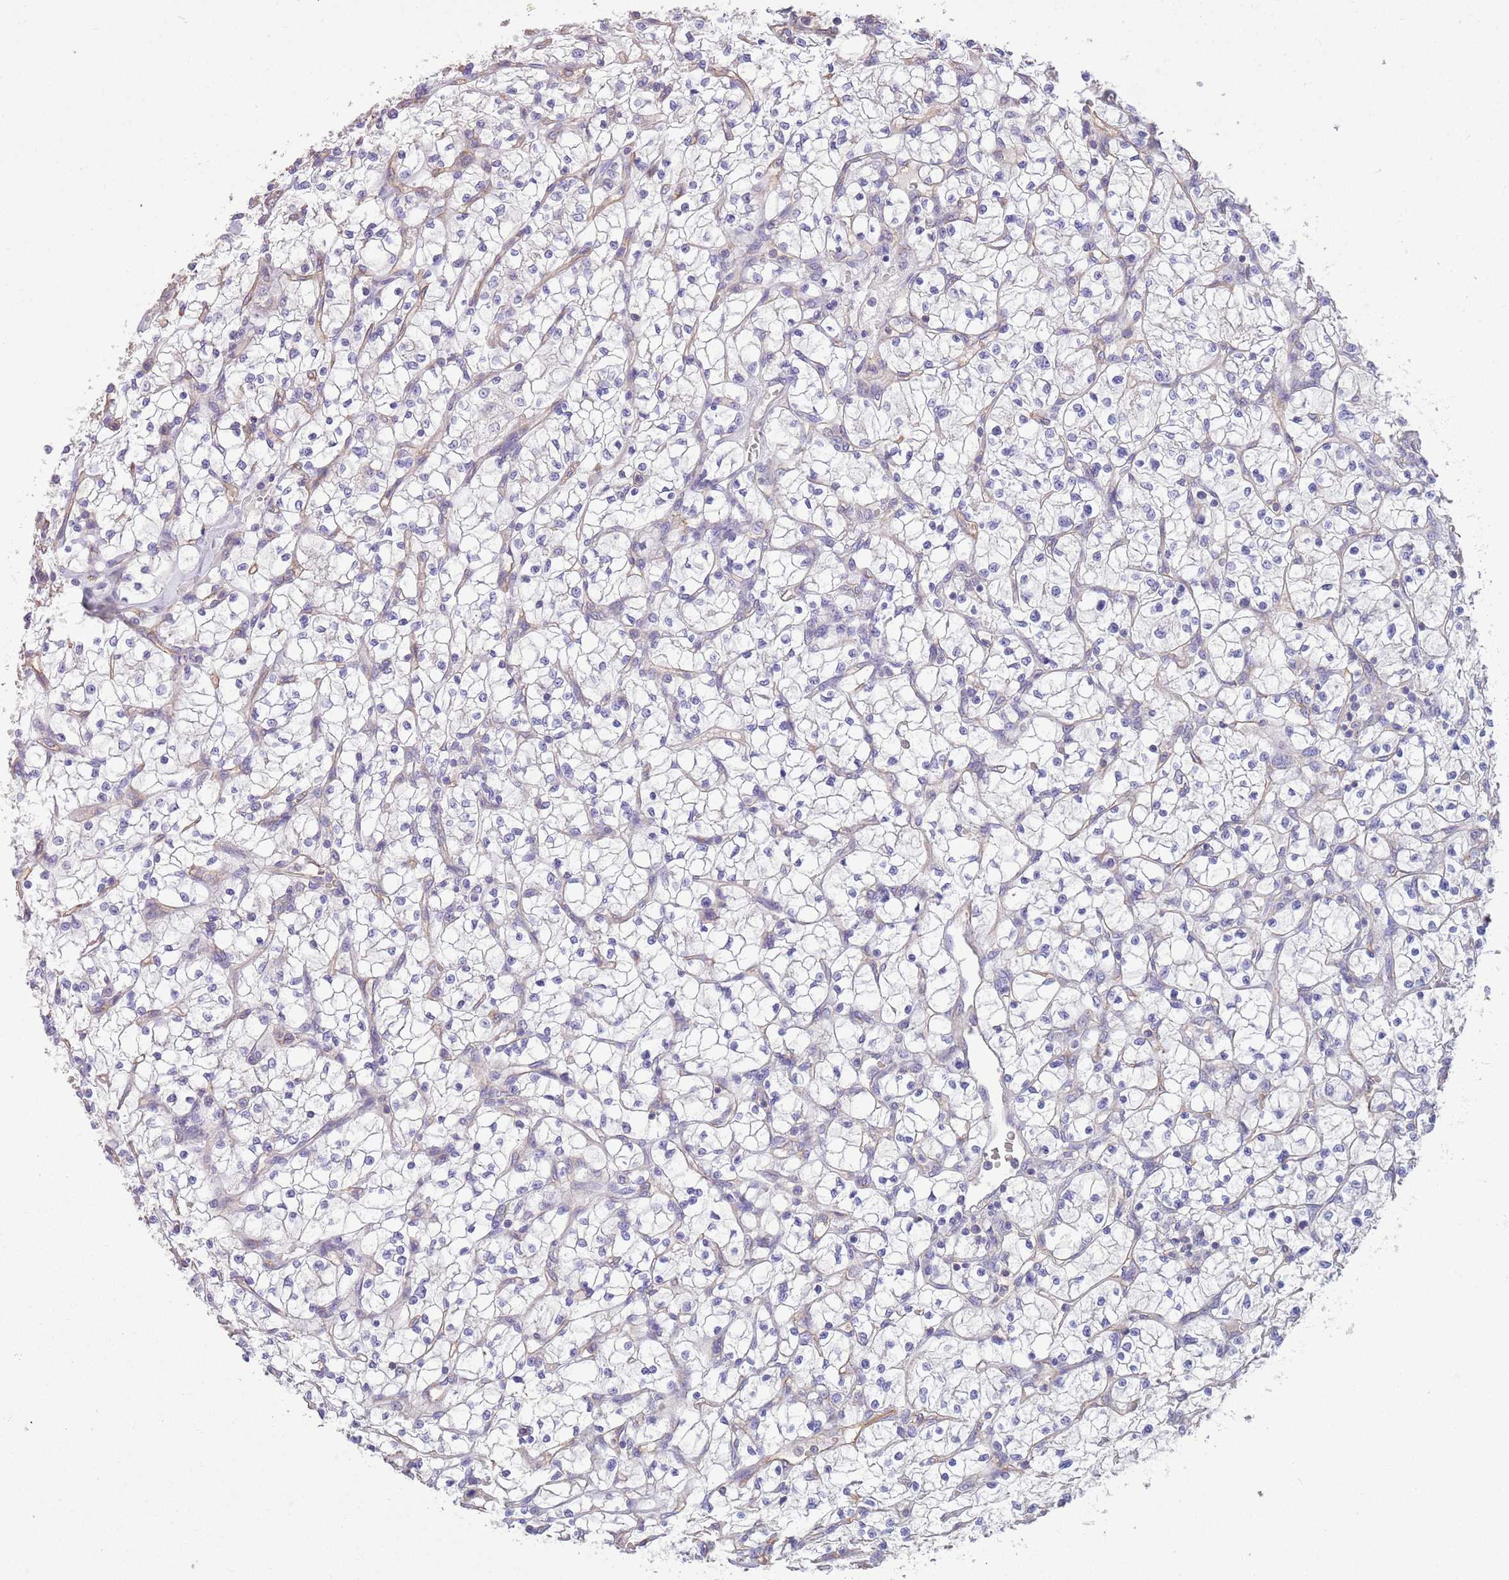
{"staining": {"intensity": "negative", "quantity": "none", "location": "none"}, "tissue": "renal cancer", "cell_type": "Tumor cells", "image_type": "cancer", "snomed": [{"axis": "morphology", "description": "Adenocarcinoma, NOS"}, {"axis": "topography", "description": "Kidney"}], "caption": "A high-resolution image shows immunohistochemistry (IHC) staining of renal adenocarcinoma, which shows no significant expression in tumor cells.", "gene": "SFTPA1", "patient": {"sex": "female", "age": 64}}